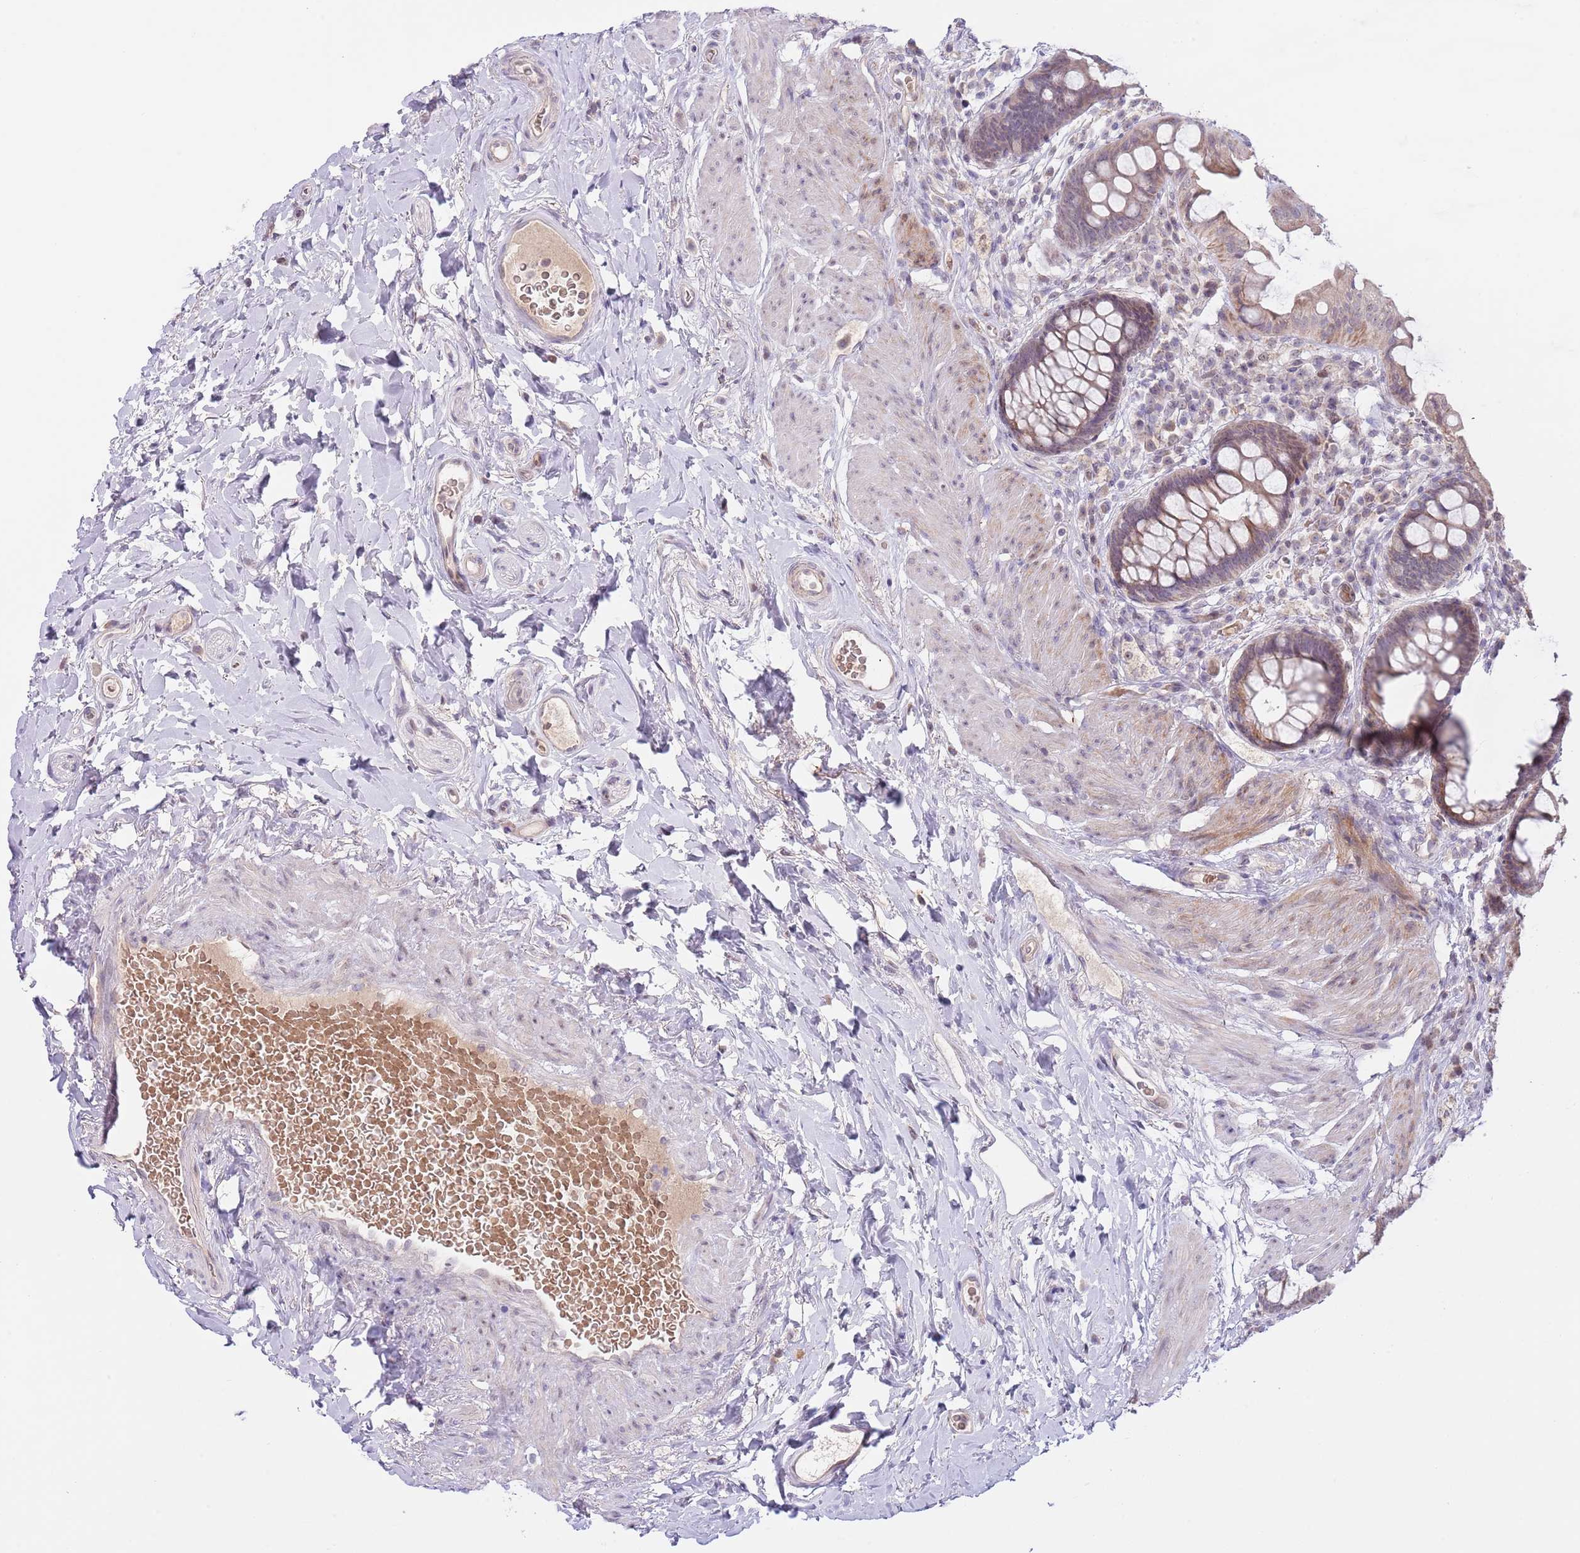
{"staining": {"intensity": "weak", "quantity": ">75%", "location": "cytoplasmic/membranous"}, "tissue": "rectum", "cell_type": "Glandular cells", "image_type": "normal", "snomed": [{"axis": "morphology", "description": "Normal tissue, NOS"}, {"axis": "topography", "description": "Rectum"}, {"axis": "topography", "description": "Peripheral nerve tissue"}], "caption": "A brown stain shows weak cytoplasmic/membranous expression of a protein in glandular cells of benign human rectum. (DAB IHC, brown staining for protein, blue staining for nuclei).", "gene": "AP1S2", "patient": {"sex": "female", "age": 69}}